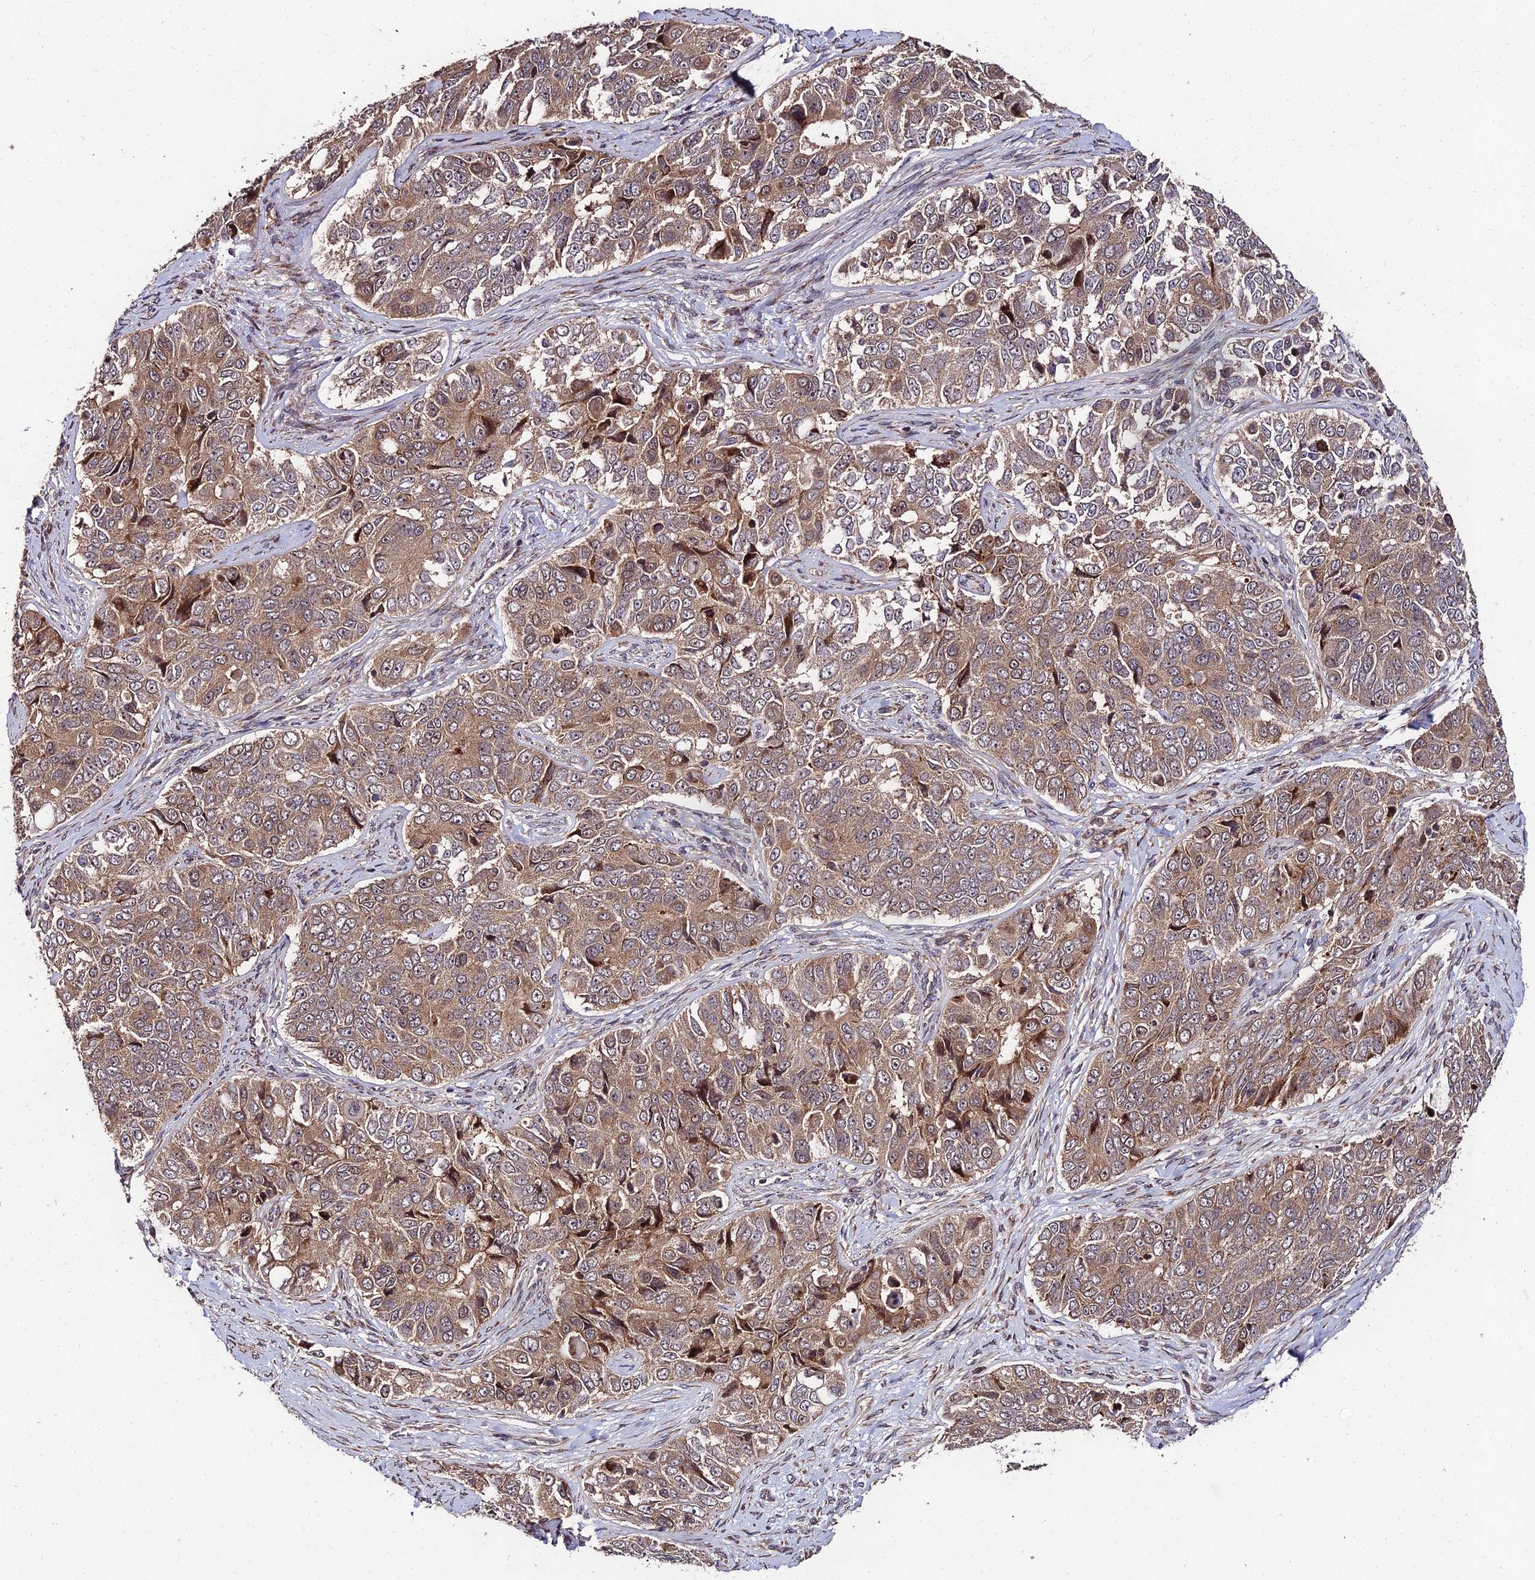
{"staining": {"intensity": "moderate", "quantity": ">75%", "location": "cytoplasmic/membranous"}, "tissue": "ovarian cancer", "cell_type": "Tumor cells", "image_type": "cancer", "snomed": [{"axis": "morphology", "description": "Carcinoma, endometroid"}, {"axis": "topography", "description": "Ovary"}], "caption": "Ovarian cancer stained with a protein marker demonstrates moderate staining in tumor cells.", "gene": "MKKS", "patient": {"sex": "female", "age": 51}}